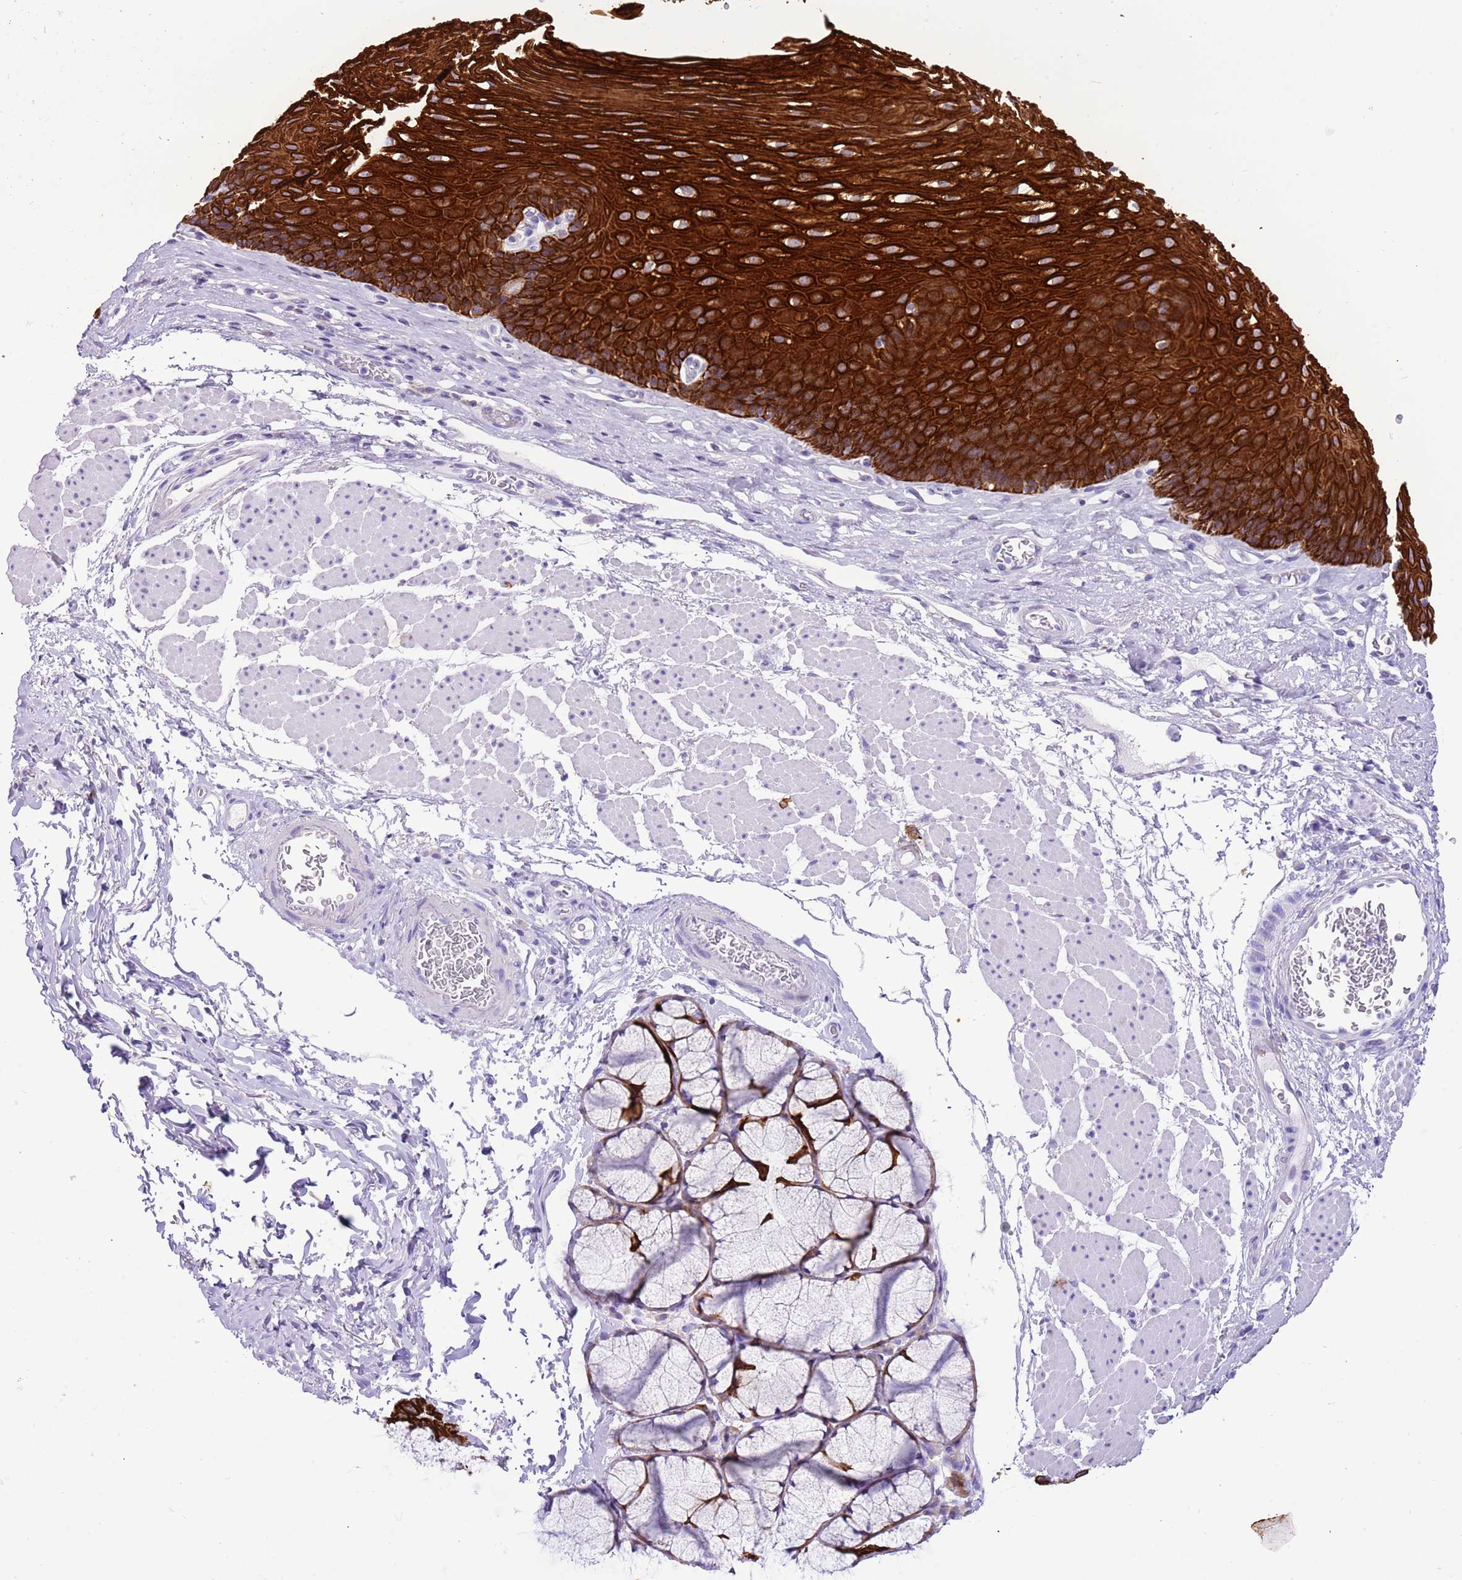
{"staining": {"intensity": "strong", "quantity": ">75%", "location": "cytoplasmic/membranous"}, "tissue": "esophagus", "cell_type": "Squamous epithelial cells", "image_type": "normal", "snomed": [{"axis": "morphology", "description": "Normal tissue, NOS"}, {"axis": "topography", "description": "Esophagus"}], "caption": "IHC image of normal esophagus: human esophagus stained using immunohistochemistry displays high levels of strong protein expression localized specifically in the cytoplasmic/membranous of squamous epithelial cells, appearing as a cytoplasmic/membranous brown color.", "gene": "R3HDM4", "patient": {"sex": "female", "age": 66}}